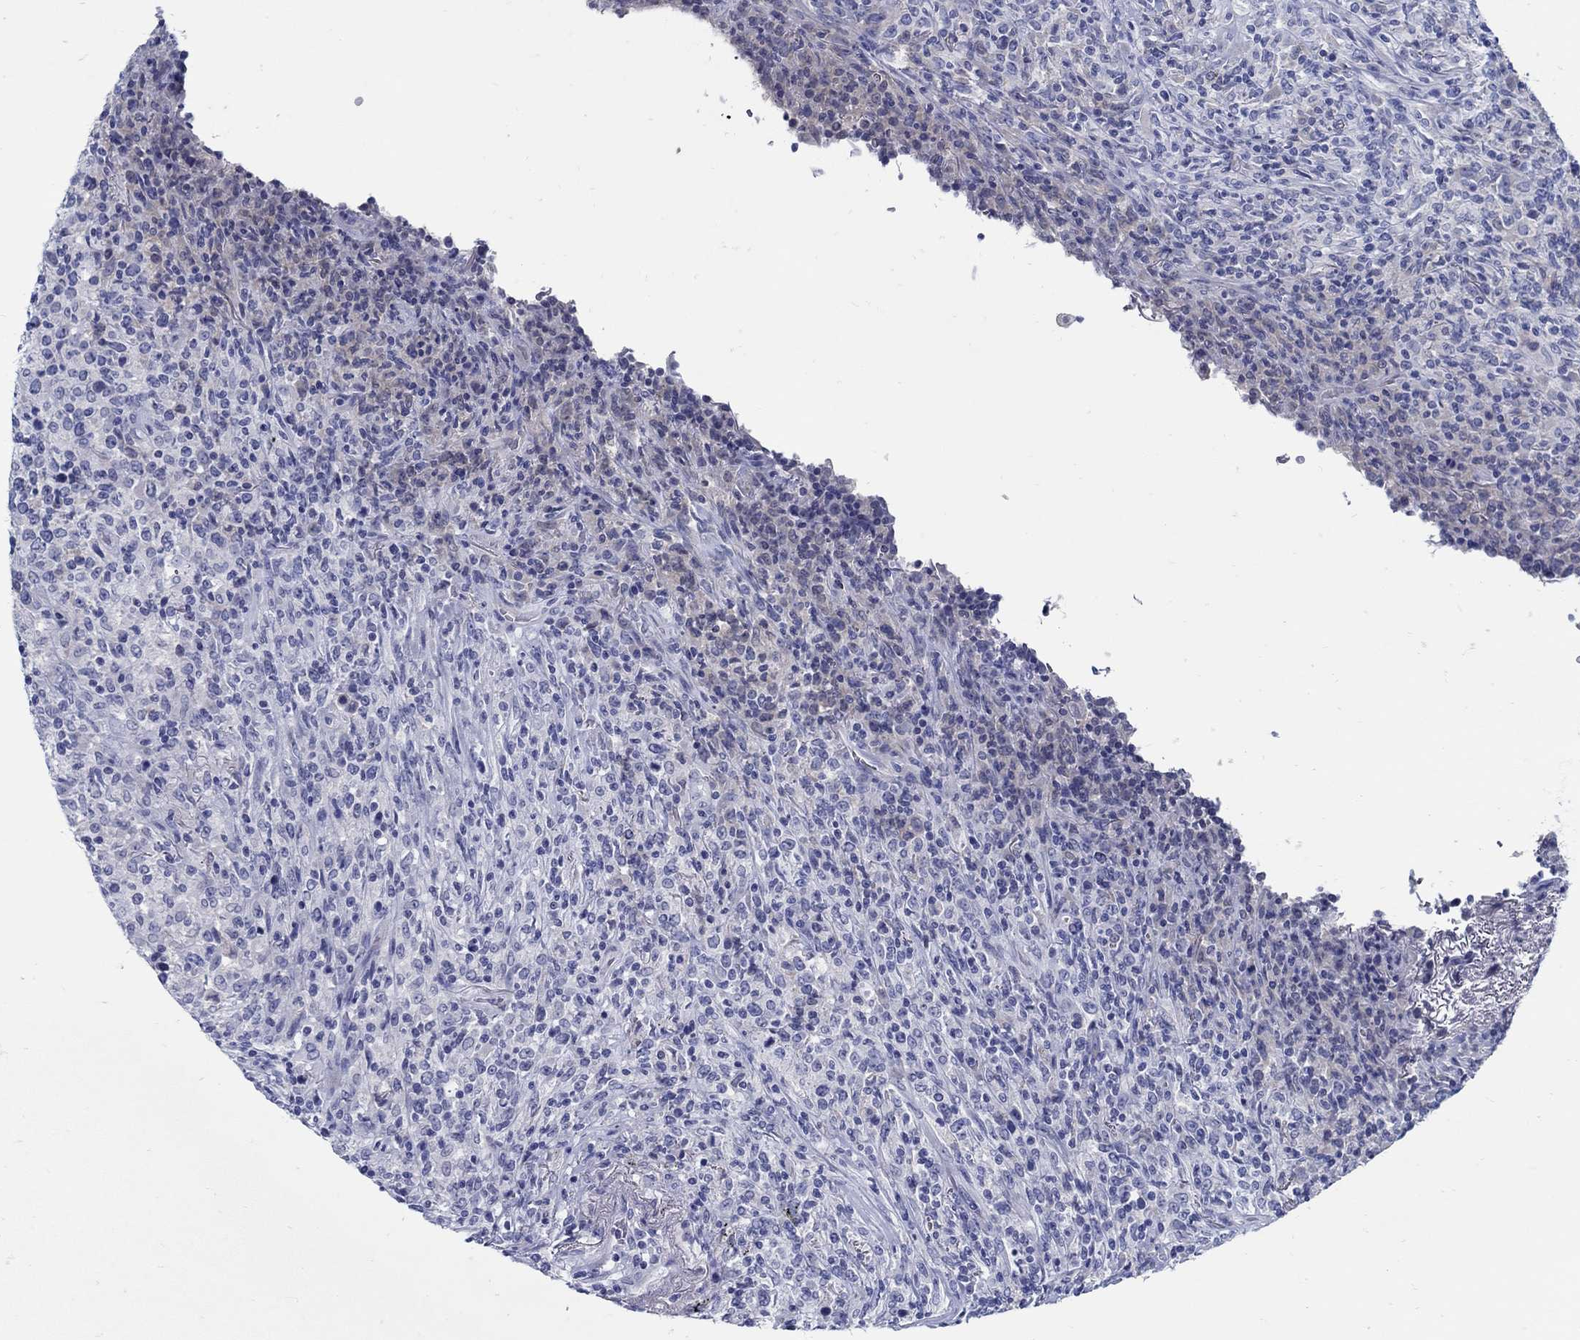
{"staining": {"intensity": "negative", "quantity": "none", "location": "none"}, "tissue": "lymphoma", "cell_type": "Tumor cells", "image_type": "cancer", "snomed": [{"axis": "morphology", "description": "Malignant lymphoma, non-Hodgkin's type, High grade"}, {"axis": "topography", "description": "Lung"}], "caption": "A high-resolution image shows immunohistochemistry staining of malignant lymphoma, non-Hodgkin's type (high-grade), which displays no significant staining in tumor cells.", "gene": "PAX9", "patient": {"sex": "male", "age": 79}}